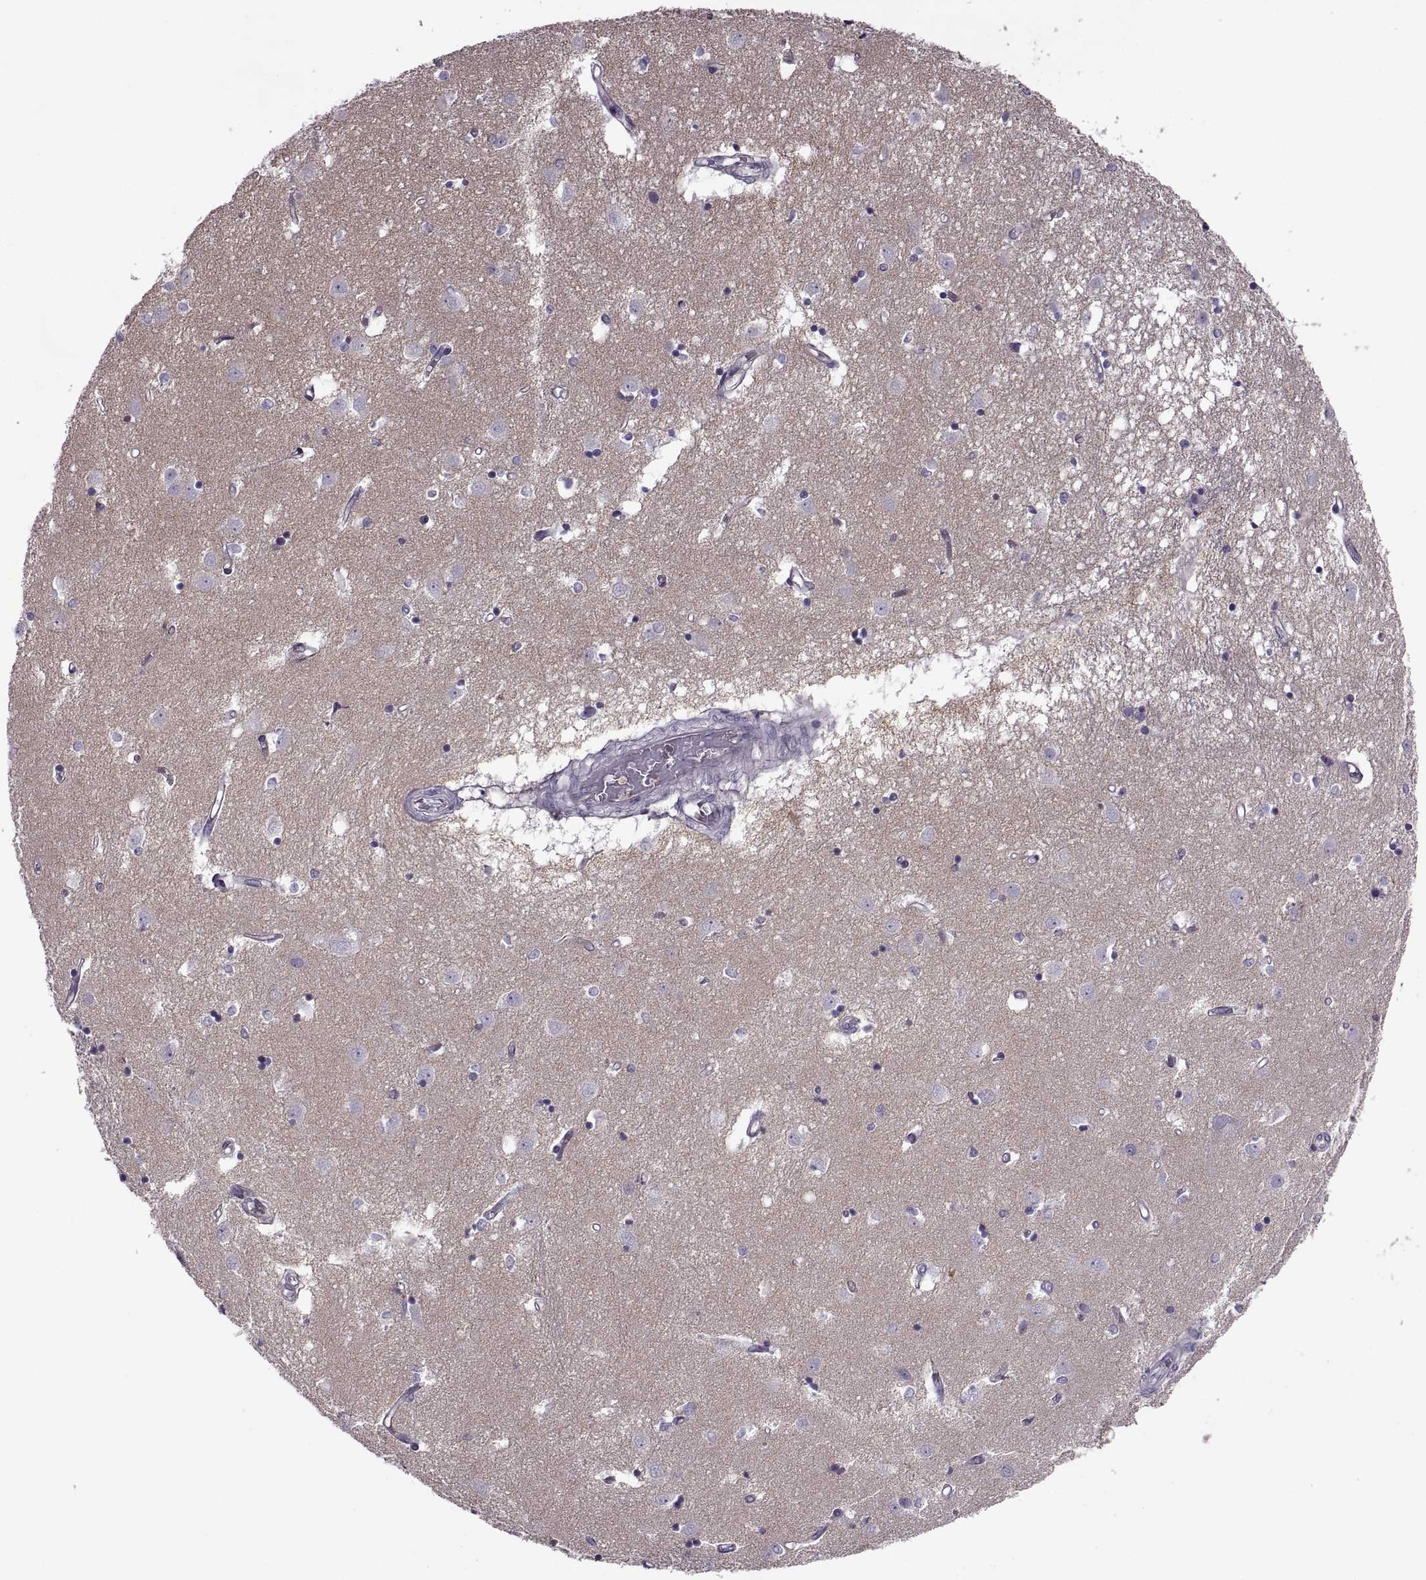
{"staining": {"intensity": "negative", "quantity": "none", "location": "none"}, "tissue": "caudate", "cell_type": "Glial cells", "image_type": "normal", "snomed": [{"axis": "morphology", "description": "Normal tissue, NOS"}, {"axis": "topography", "description": "Lateral ventricle wall"}], "caption": "Caudate stained for a protein using immunohistochemistry (IHC) reveals no expression glial cells.", "gene": "SLC2A14", "patient": {"sex": "male", "age": 54}}